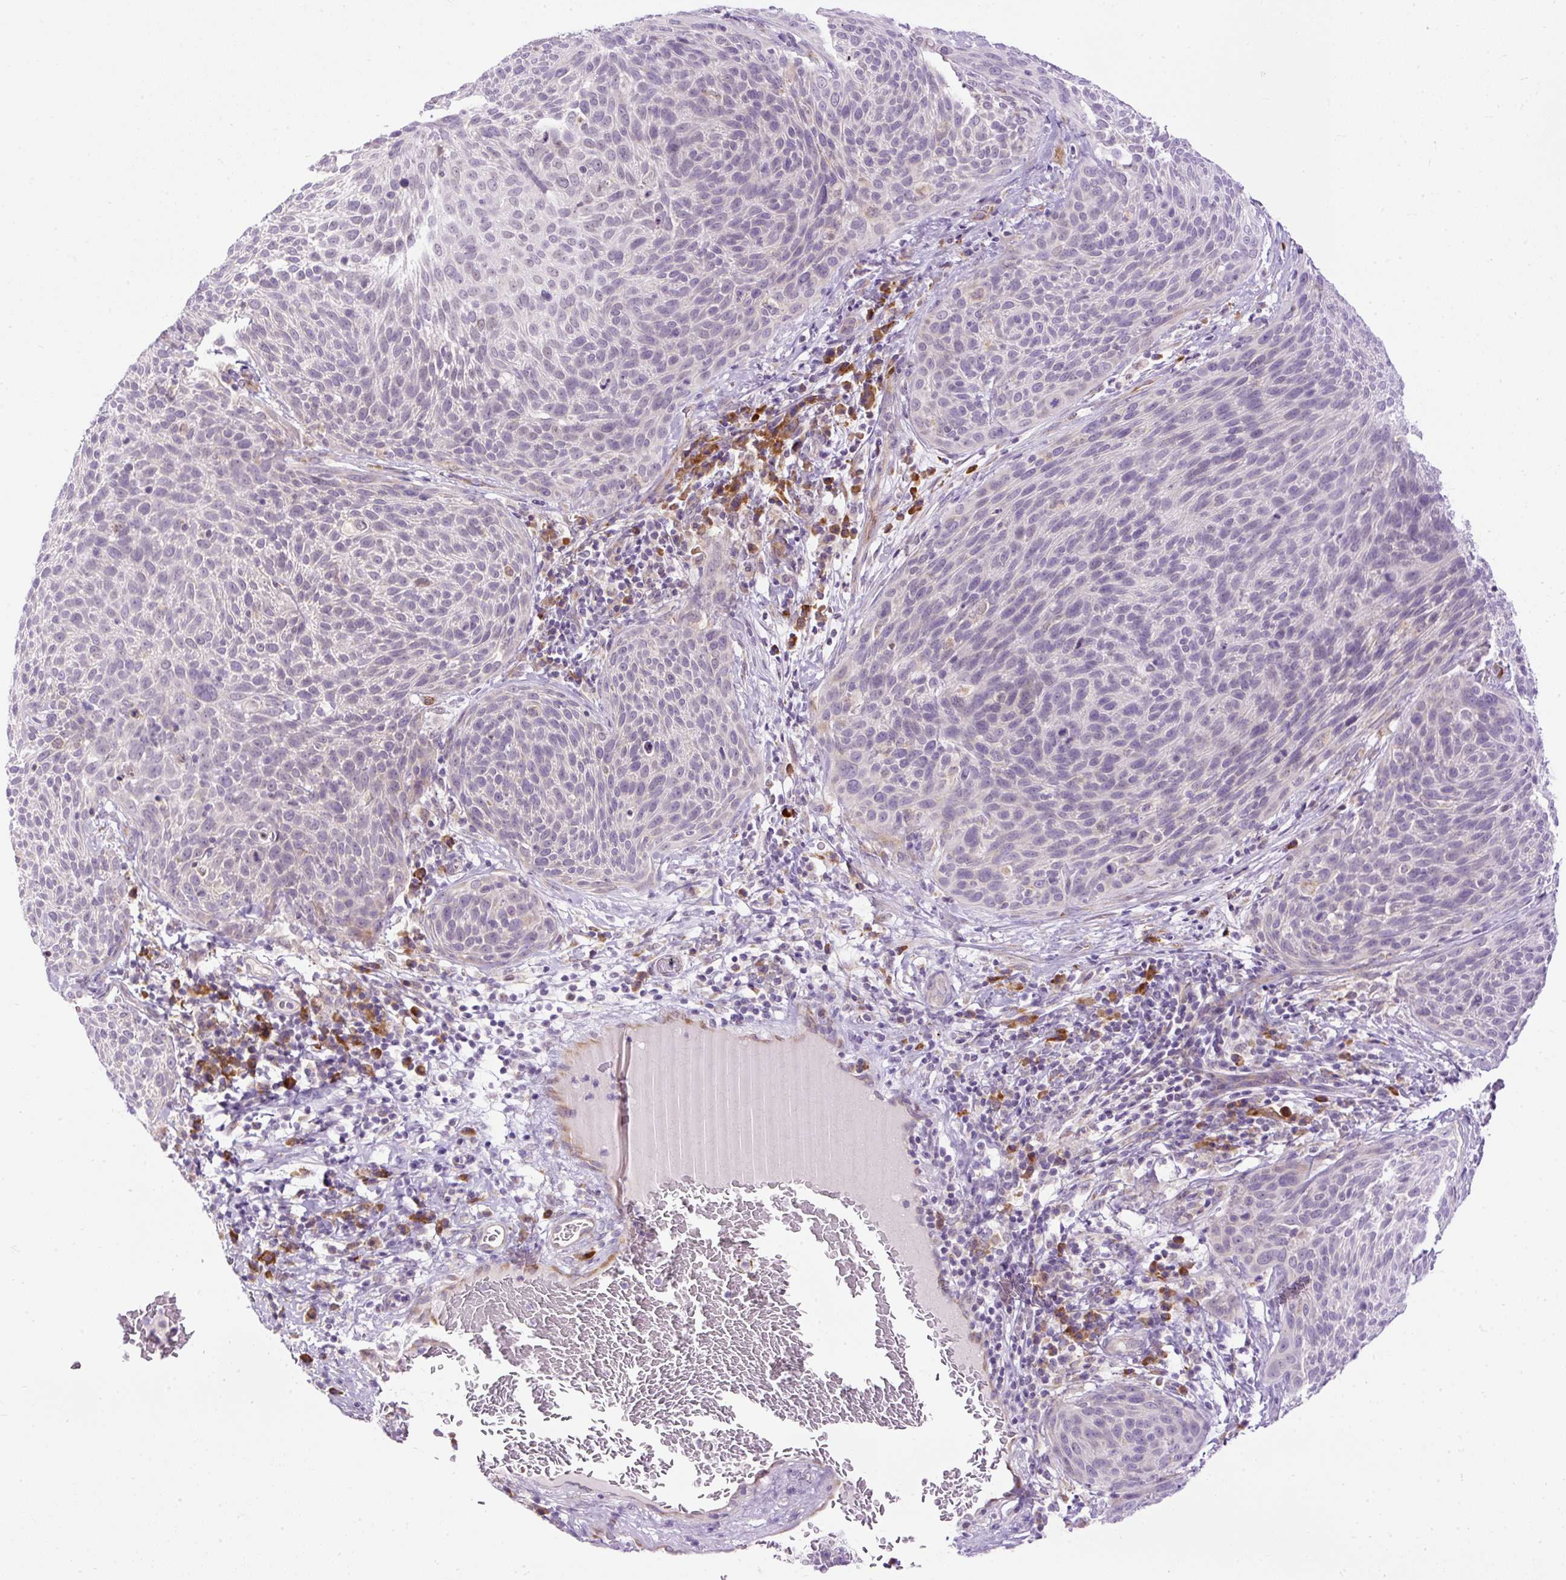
{"staining": {"intensity": "negative", "quantity": "none", "location": "none"}, "tissue": "cervical cancer", "cell_type": "Tumor cells", "image_type": "cancer", "snomed": [{"axis": "morphology", "description": "Squamous cell carcinoma, NOS"}, {"axis": "topography", "description": "Cervix"}], "caption": "Immunohistochemistry (IHC) image of neoplastic tissue: cervical cancer stained with DAB displays no significant protein expression in tumor cells.", "gene": "FMC1", "patient": {"sex": "female", "age": 31}}